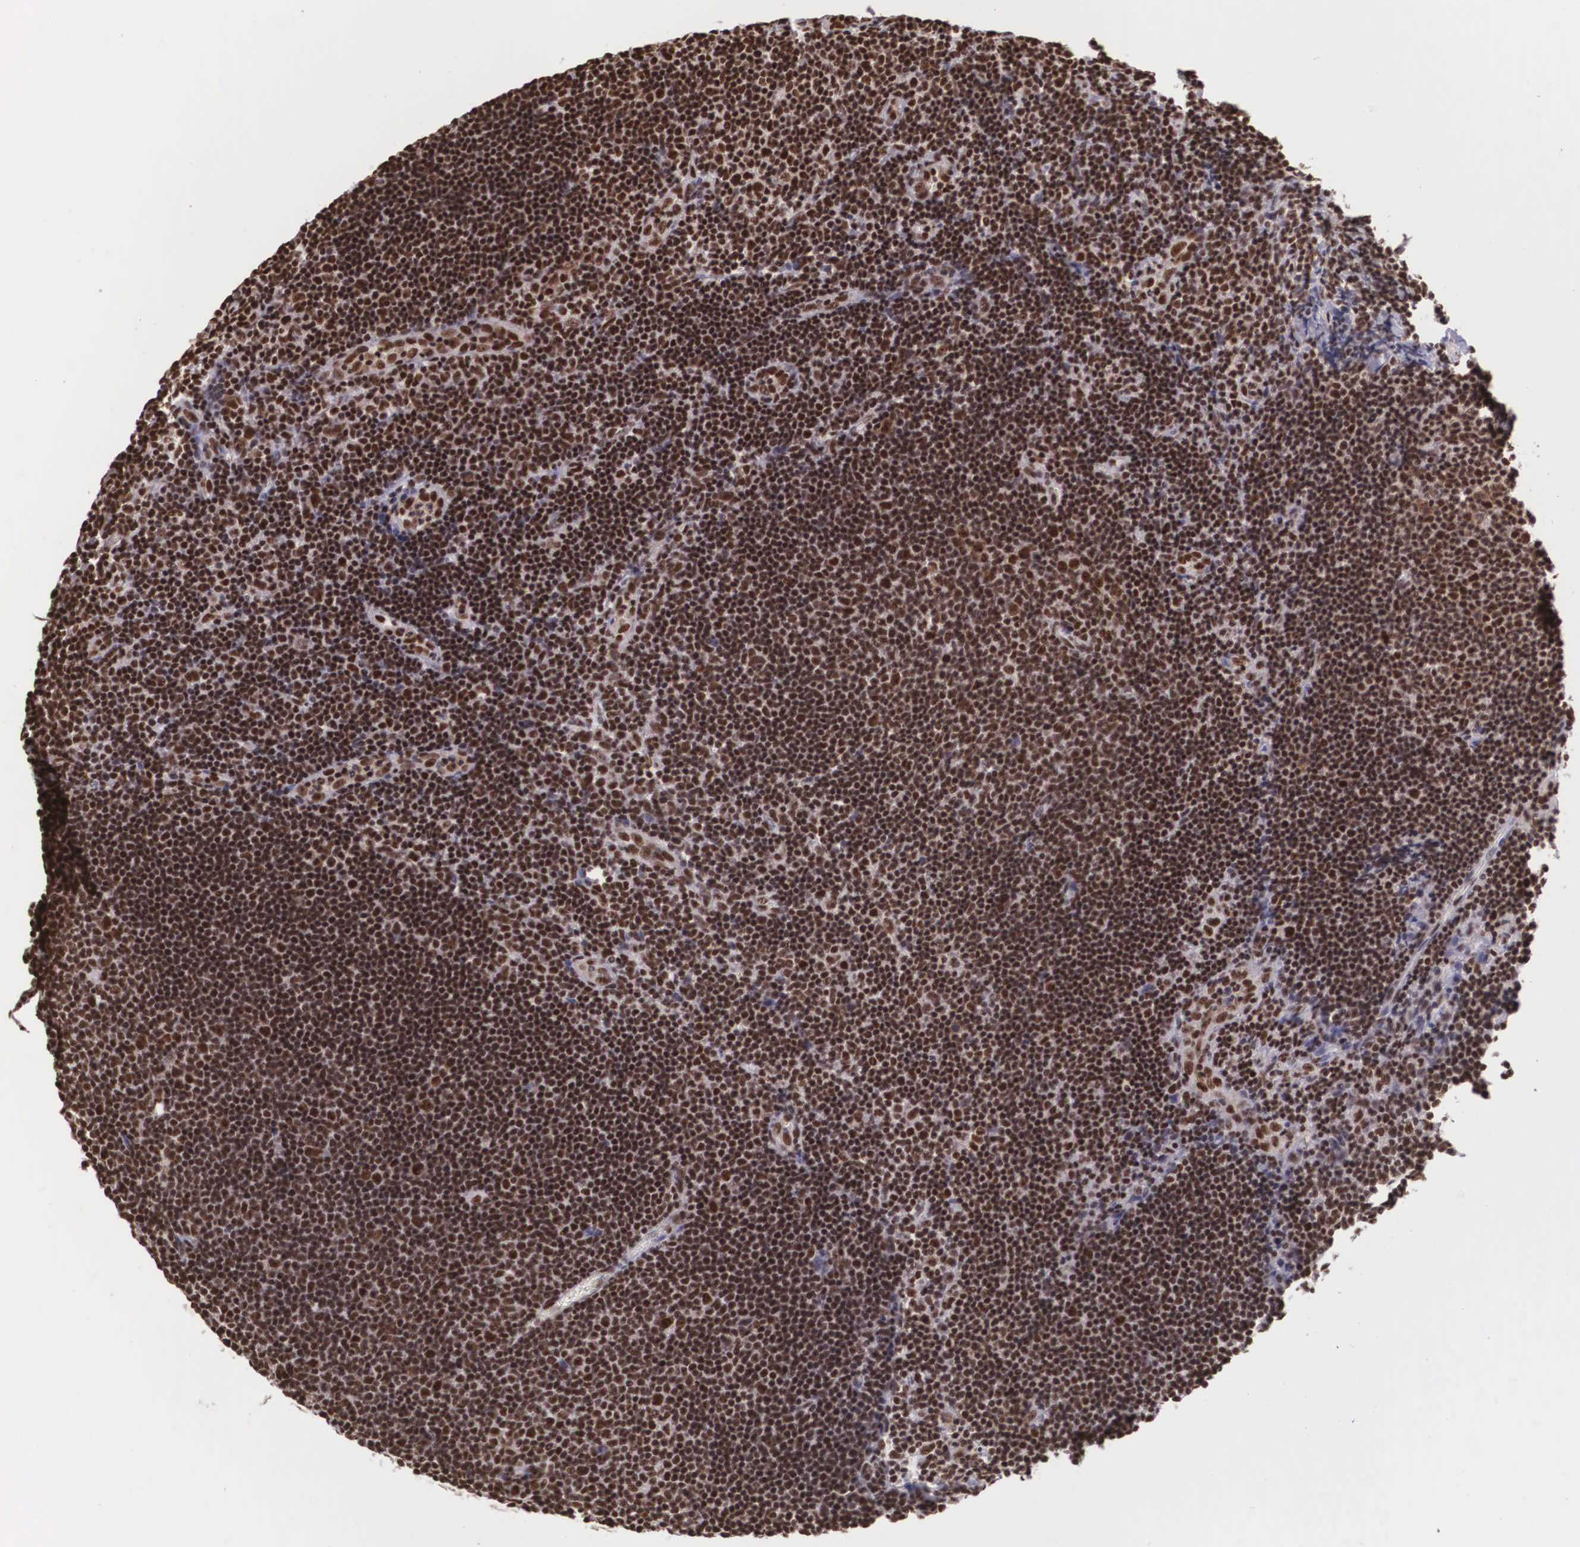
{"staining": {"intensity": "strong", "quantity": ">75%", "location": "nuclear"}, "tissue": "lymphoma", "cell_type": "Tumor cells", "image_type": "cancer", "snomed": [{"axis": "morphology", "description": "Malignant lymphoma, non-Hodgkin's type, Low grade"}, {"axis": "topography", "description": "Lymph node"}], "caption": "Strong nuclear staining for a protein is present in approximately >75% of tumor cells of lymphoma using immunohistochemistry.", "gene": "POLR2F", "patient": {"sex": "male", "age": 49}}